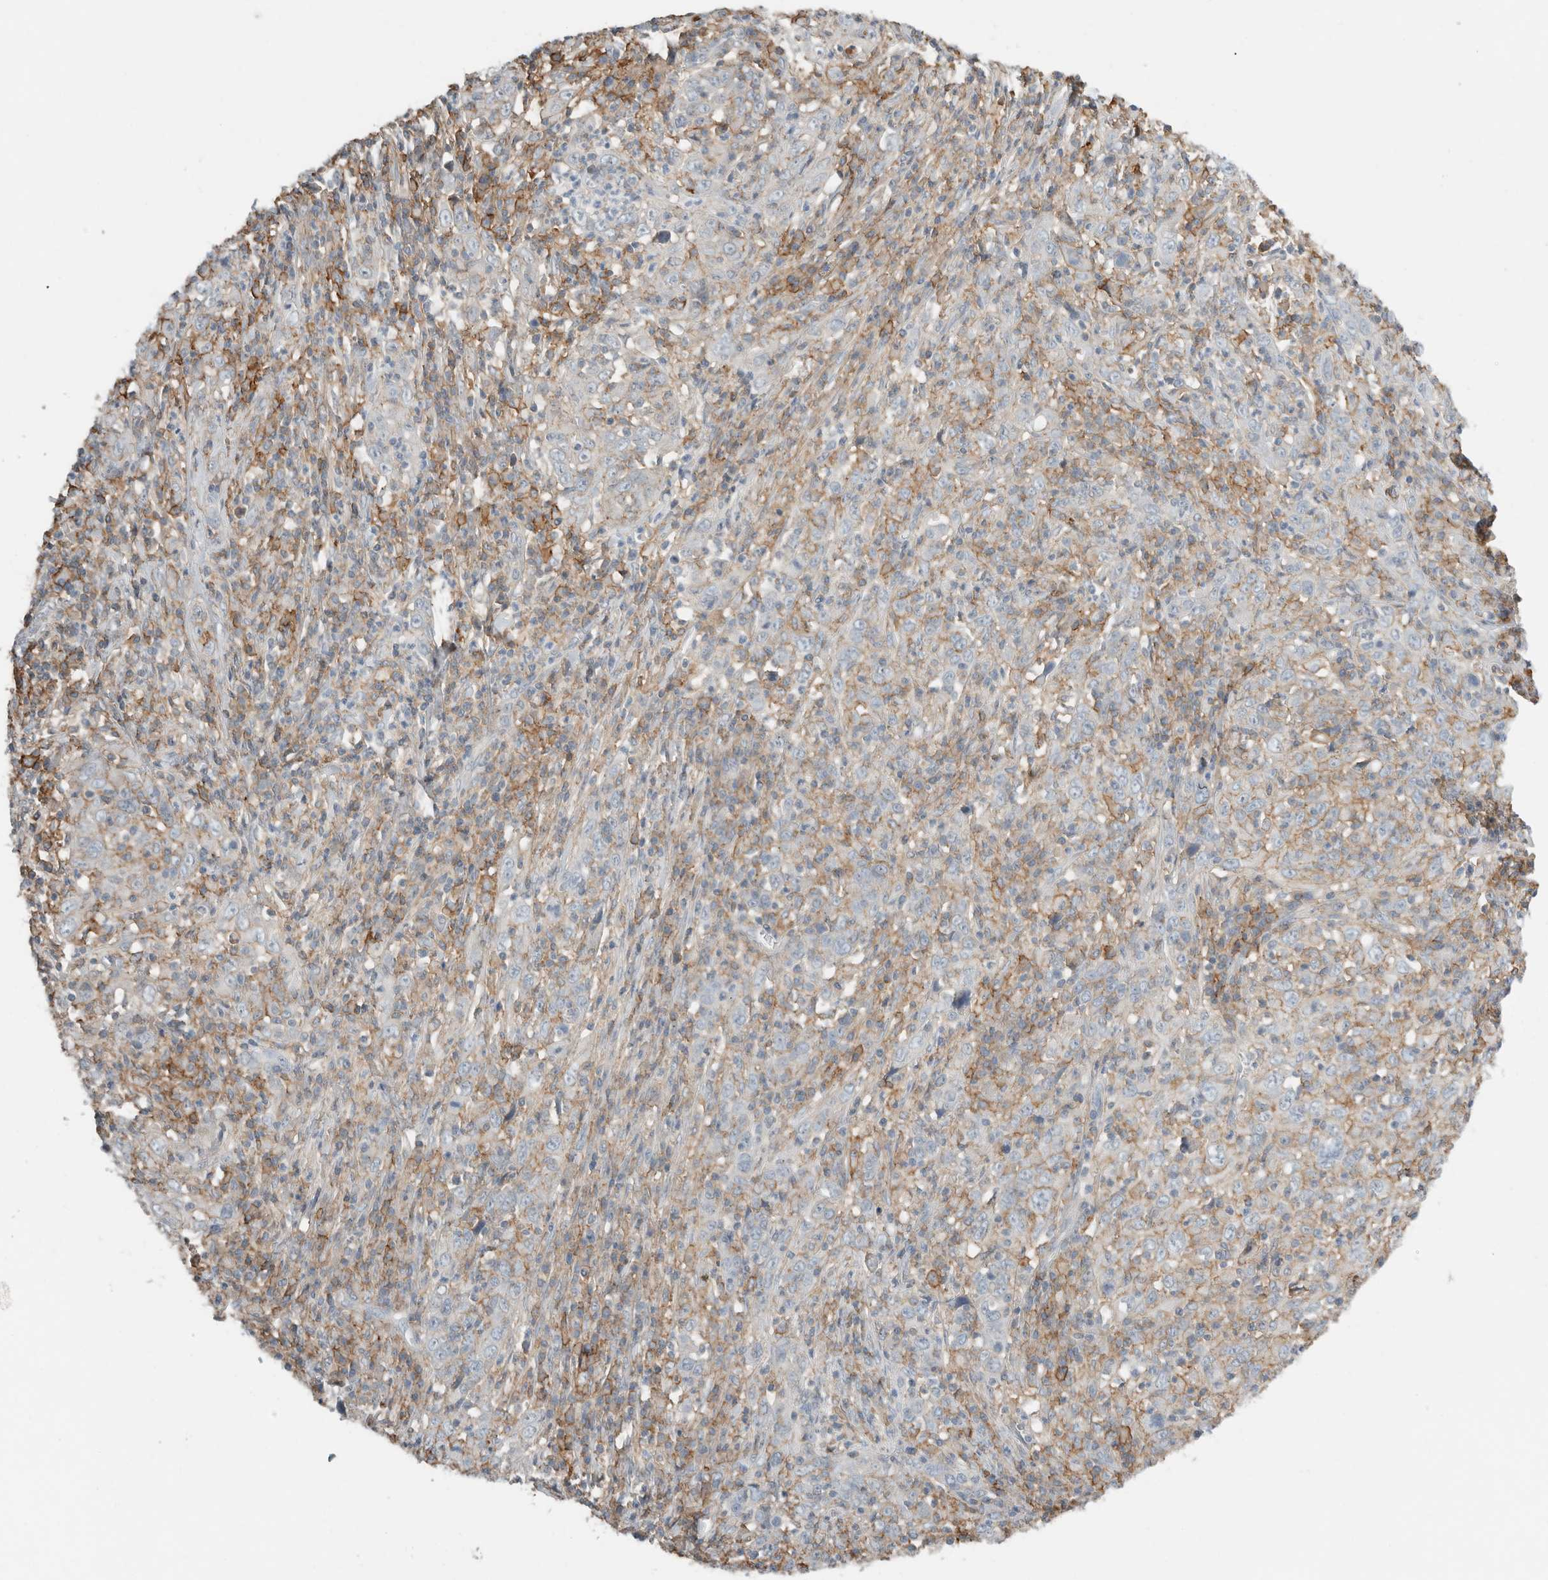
{"staining": {"intensity": "weak", "quantity": "<25%", "location": "cytoplasmic/membranous"}, "tissue": "cervical cancer", "cell_type": "Tumor cells", "image_type": "cancer", "snomed": [{"axis": "morphology", "description": "Squamous cell carcinoma, NOS"}, {"axis": "topography", "description": "Cervix"}], "caption": "A high-resolution image shows immunohistochemistry staining of cervical squamous cell carcinoma, which shows no significant expression in tumor cells.", "gene": "ERCC6L2", "patient": {"sex": "female", "age": 46}}